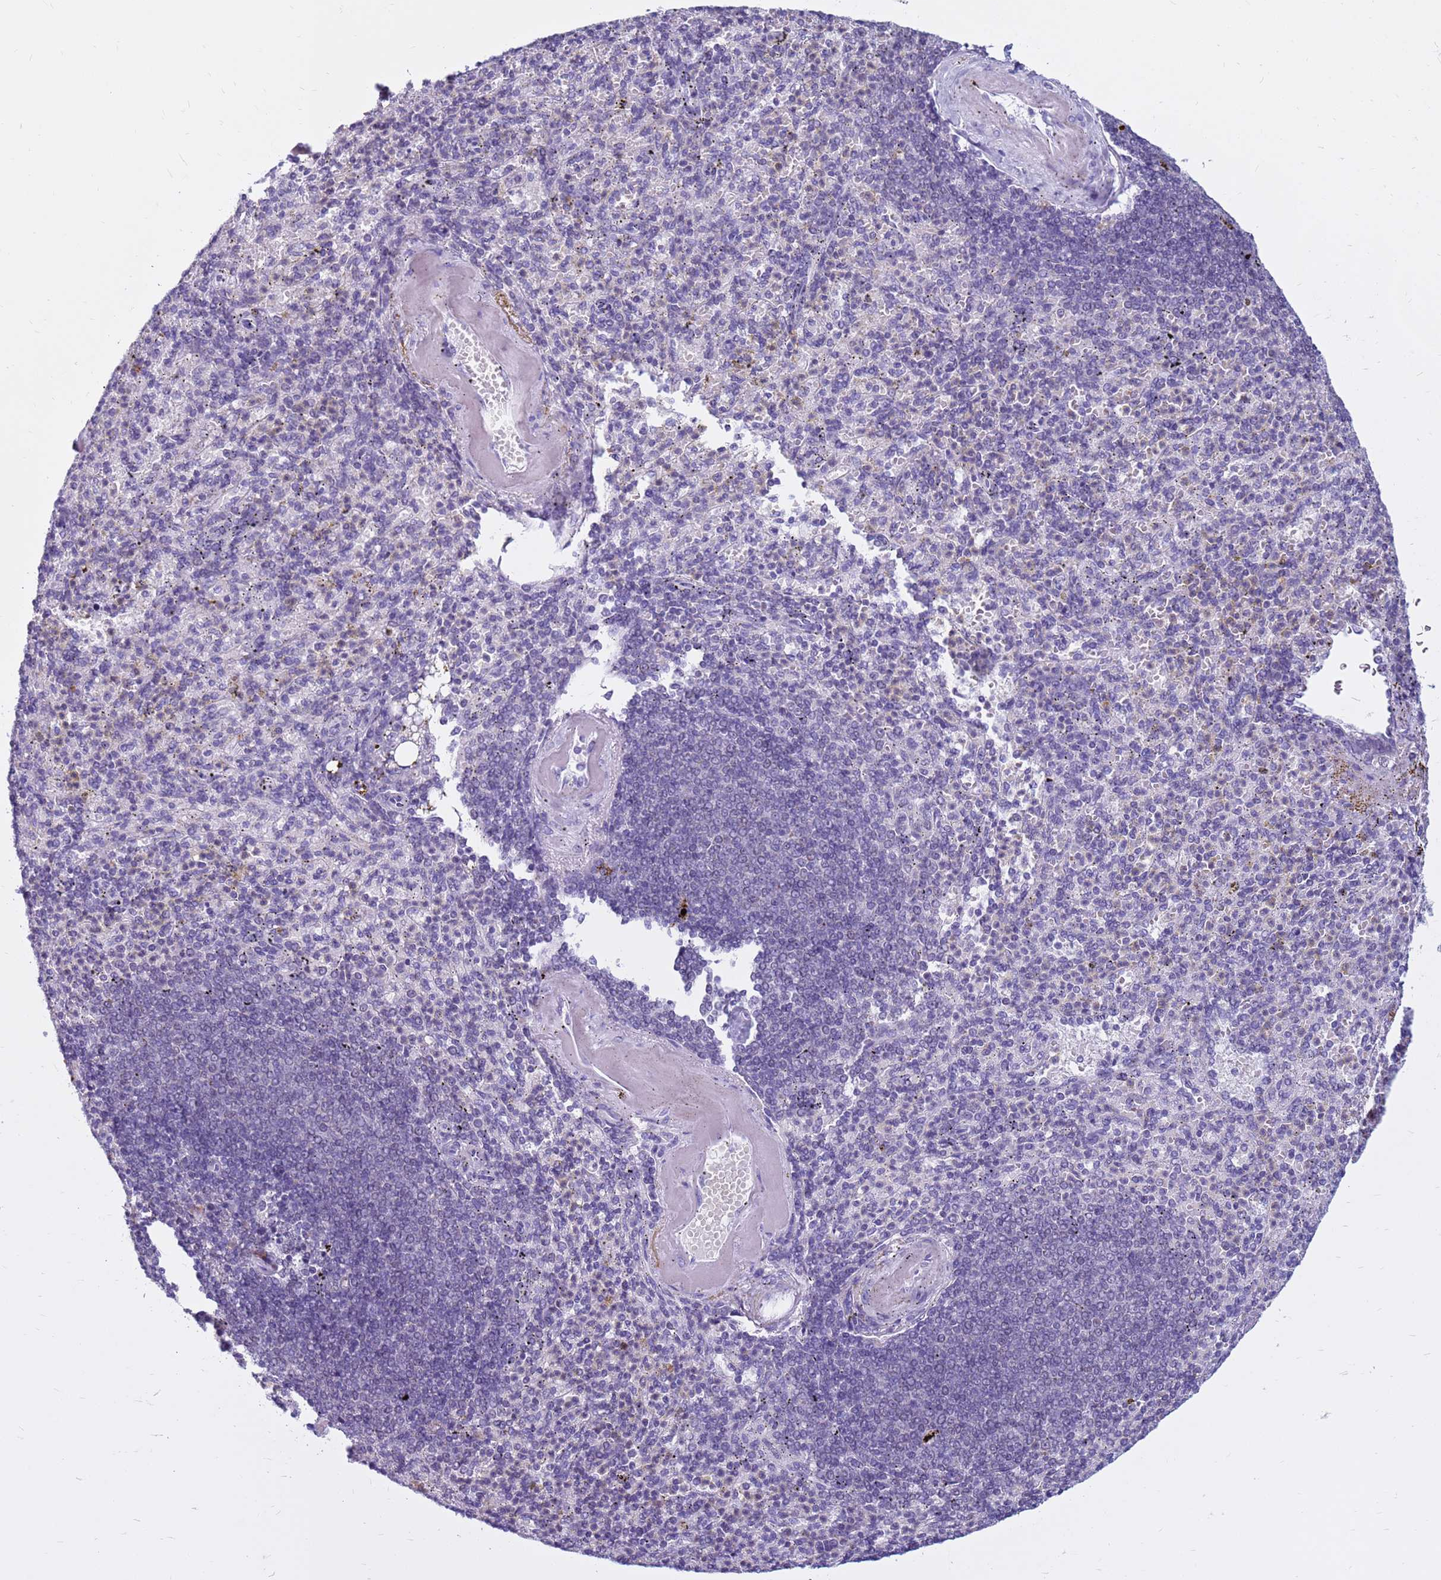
{"staining": {"intensity": "negative", "quantity": "none", "location": "none"}, "tissue": "spleen", "cell_type": "Cells in red pulp", "image_type": "normal", "snomed": [{"axis": "morphology", "description": "Normal tissue, NOS"}, {"axis": "topography", "description": "Spleen"}], "caption": "This micrograph is of benign spleen stained with immunohistochemistry (IHC) to label a protein in brown with the nuclei are counter-stained blue. There is no staining in cells in red pulp.", "gene": "CDK2AP2", "patient": {"sex": "female", "age": 74}}